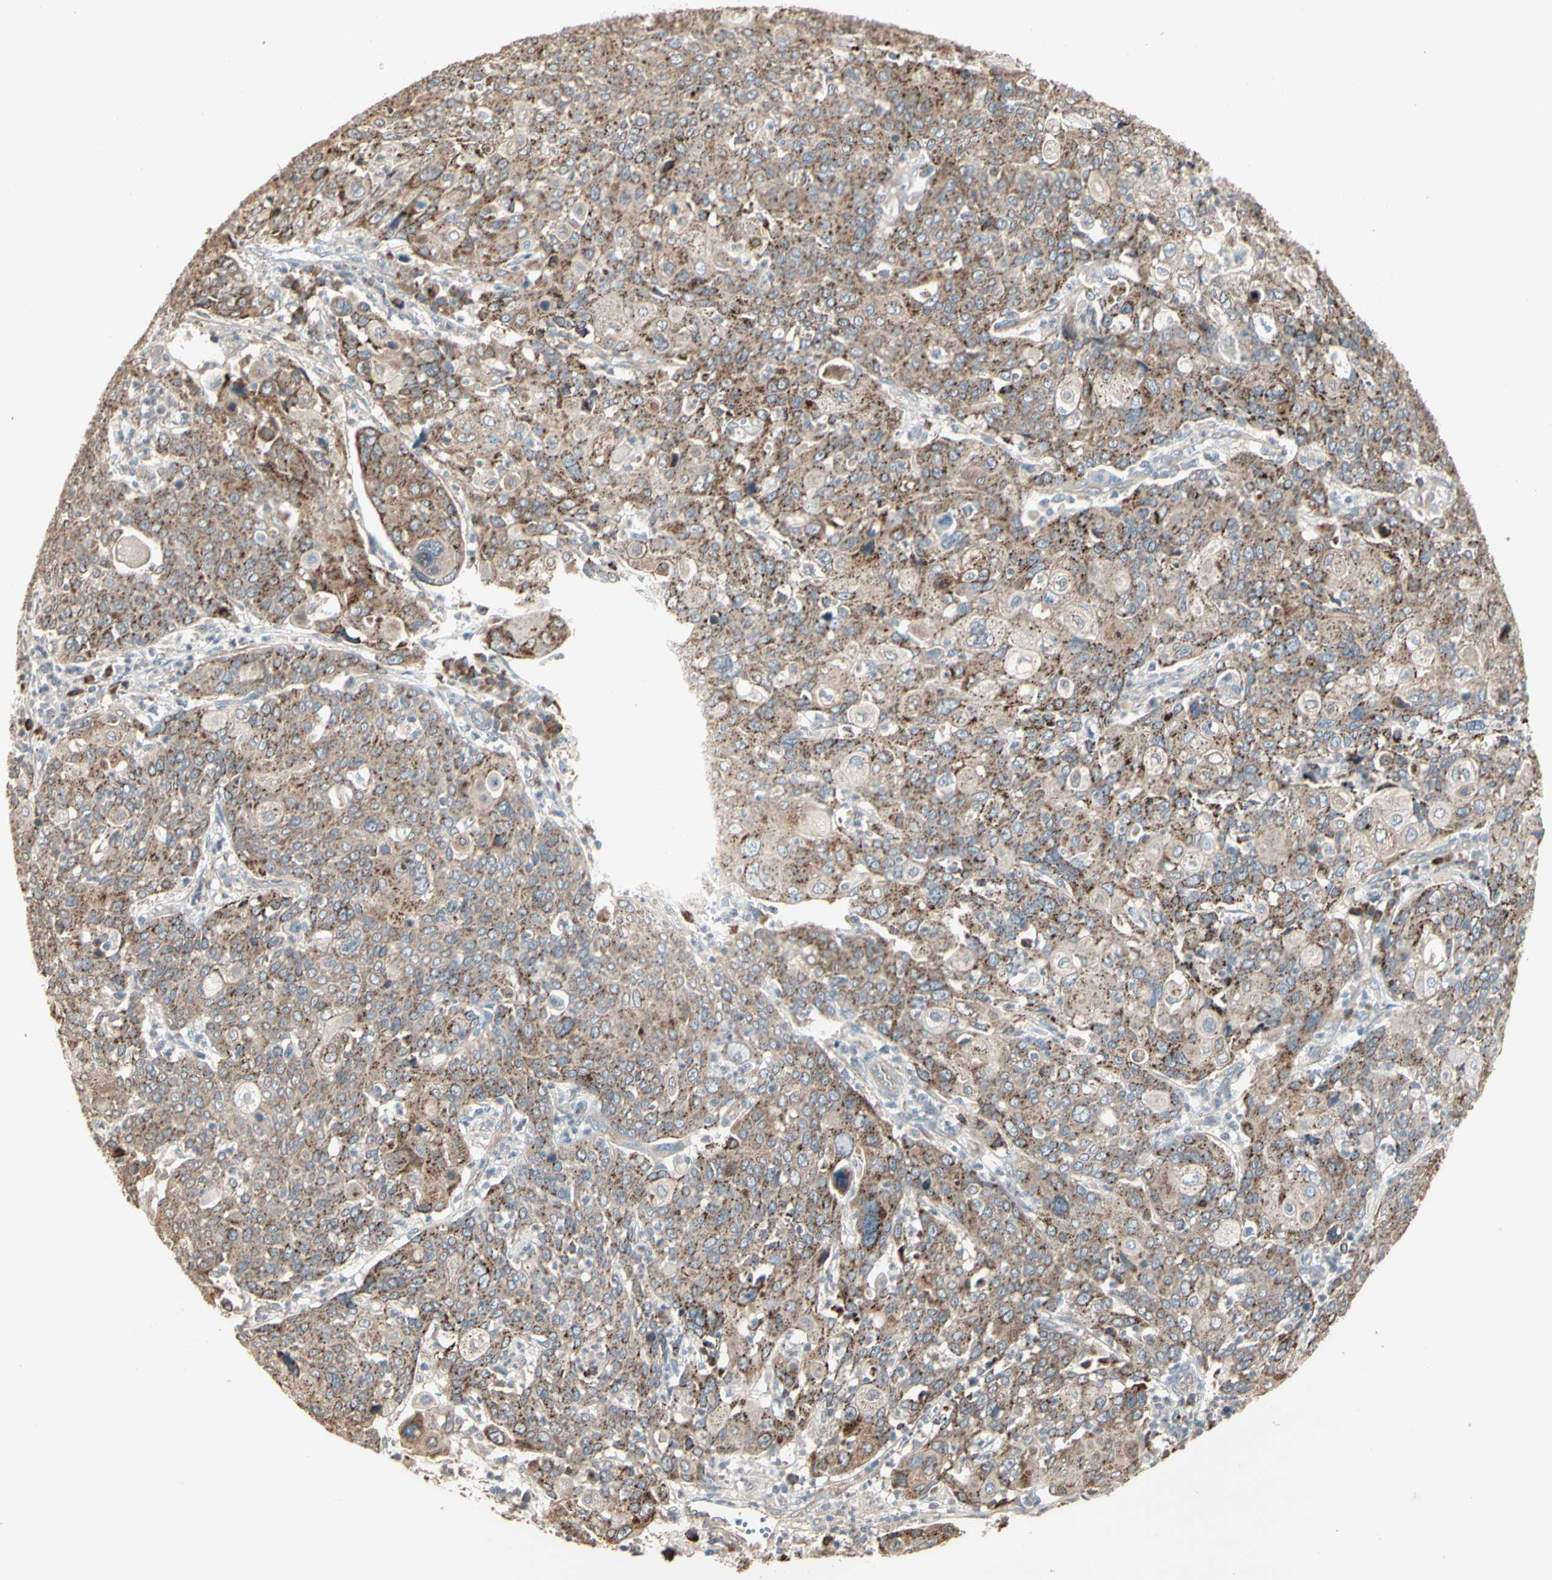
{"staining": {"intensity": "moderate", "quantity": ">75%", "location": "cytoplasmic/membranous"}, "tissue": "cervical cancer", "cell_type": "Tumor cells", "image_type": "cancer", "snomed": [{"axis": "morphology", "description": "Squamous cell carcinoma, NOS"}, {"axis": "topography", "description": "Cervix"}], "caption": "The immunohistochemical stain highlights moderate cytoplasmic/membranous expression in tumor cells of cervical cancer (squamous cell carcinoma) tissue.", "gene": "GALNT3", "patient": {"sex": "female", "age": 40}}